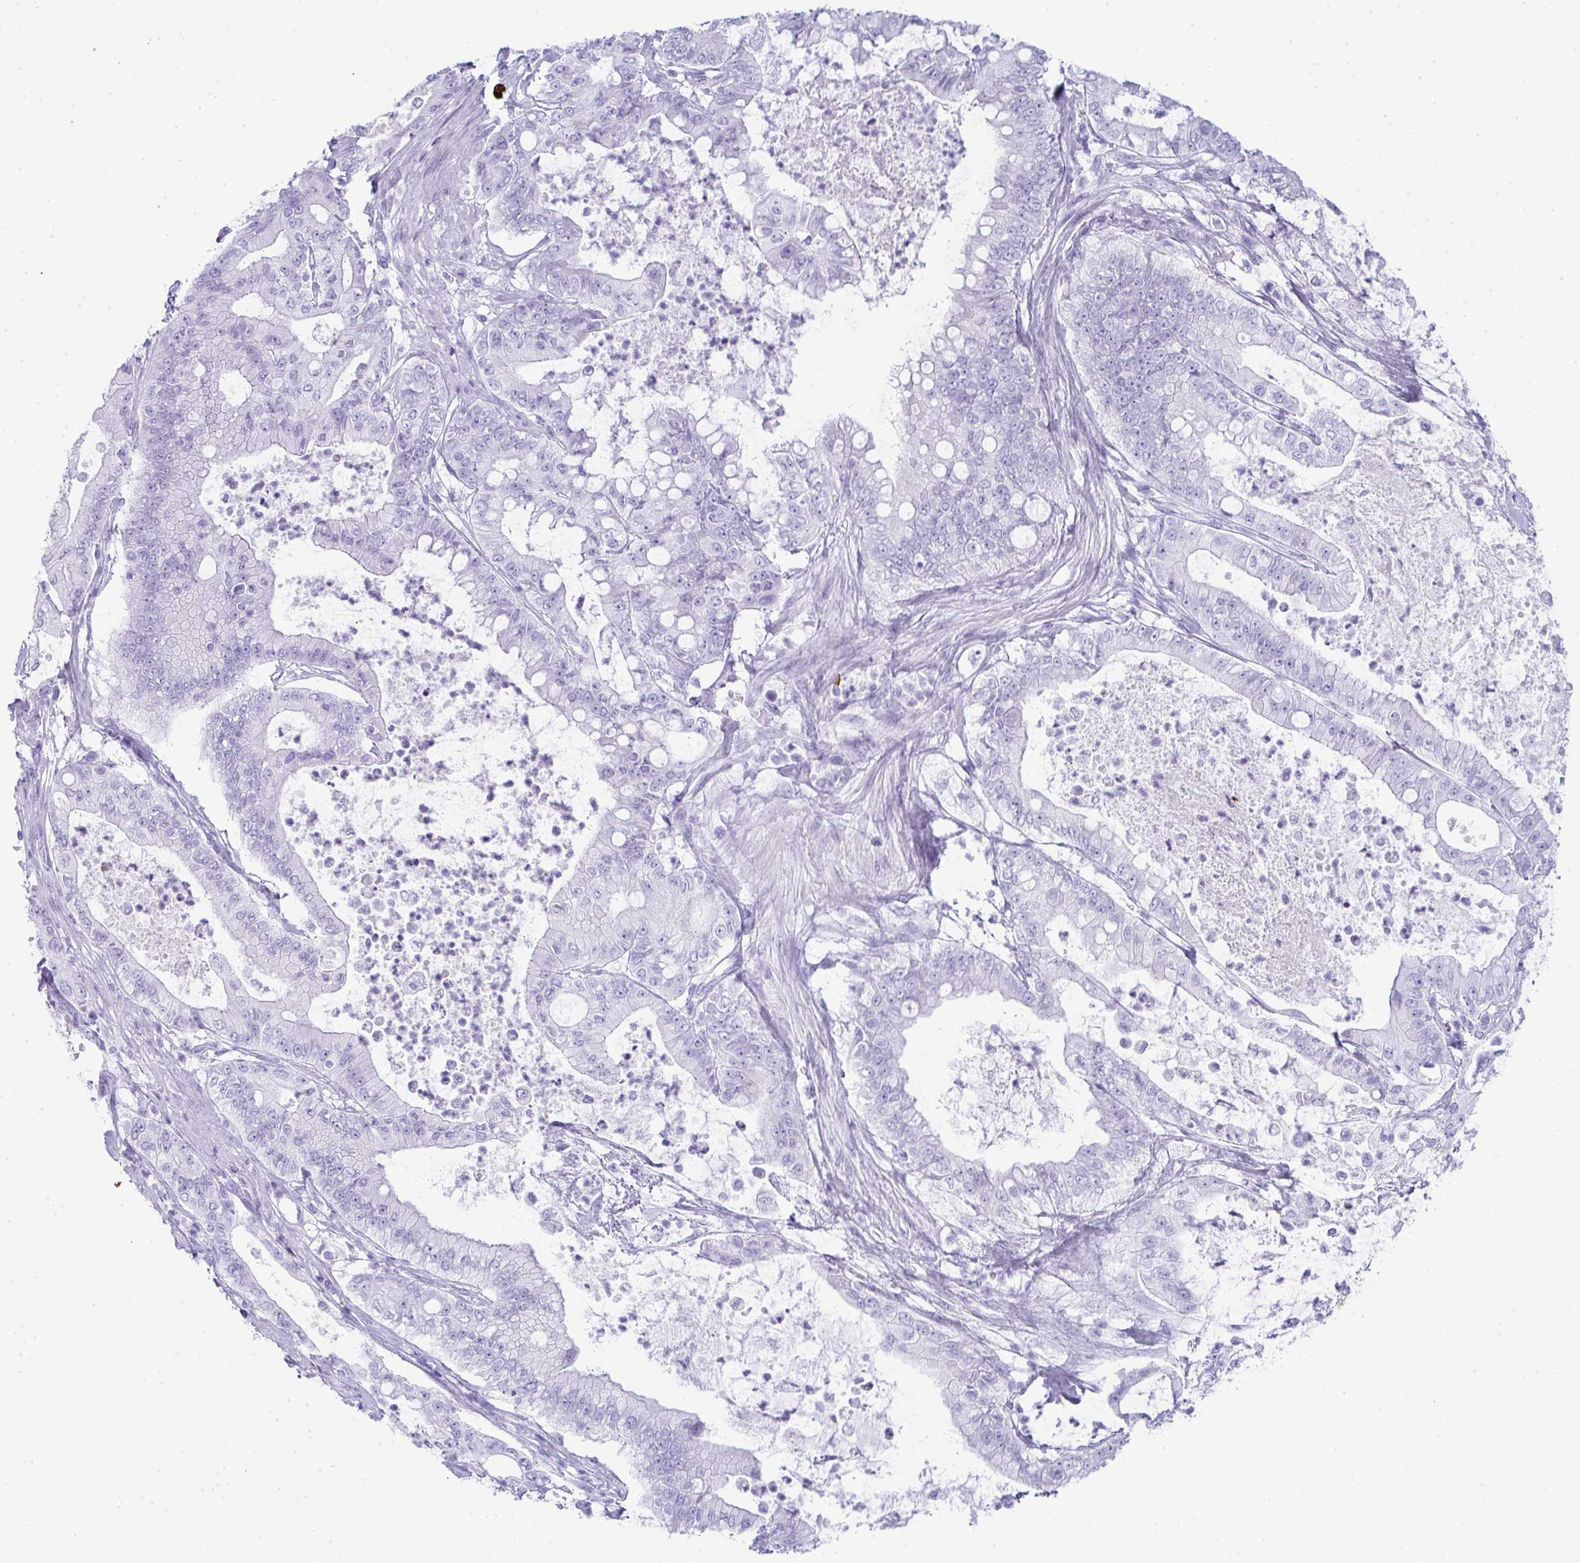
{"staining": {"intensity": "negative", "quantity": "none", "location": "none"}, "tissue": "pancreatic cancer", "cell_type": "Tumor cells", "image_type": "cancer", "snomed": [{"axis": "morphology", "description": "Adenocarcinoma, NOS"}, {"axis": "topography", "description": "Pancreas"}], "caption": "This is an immunohistochemistry histopathology image of pancreatic cancer. There is no staining in tumor cells.", "gene": "CDADC1", "patient": {"sex": "male", "age": 71}}